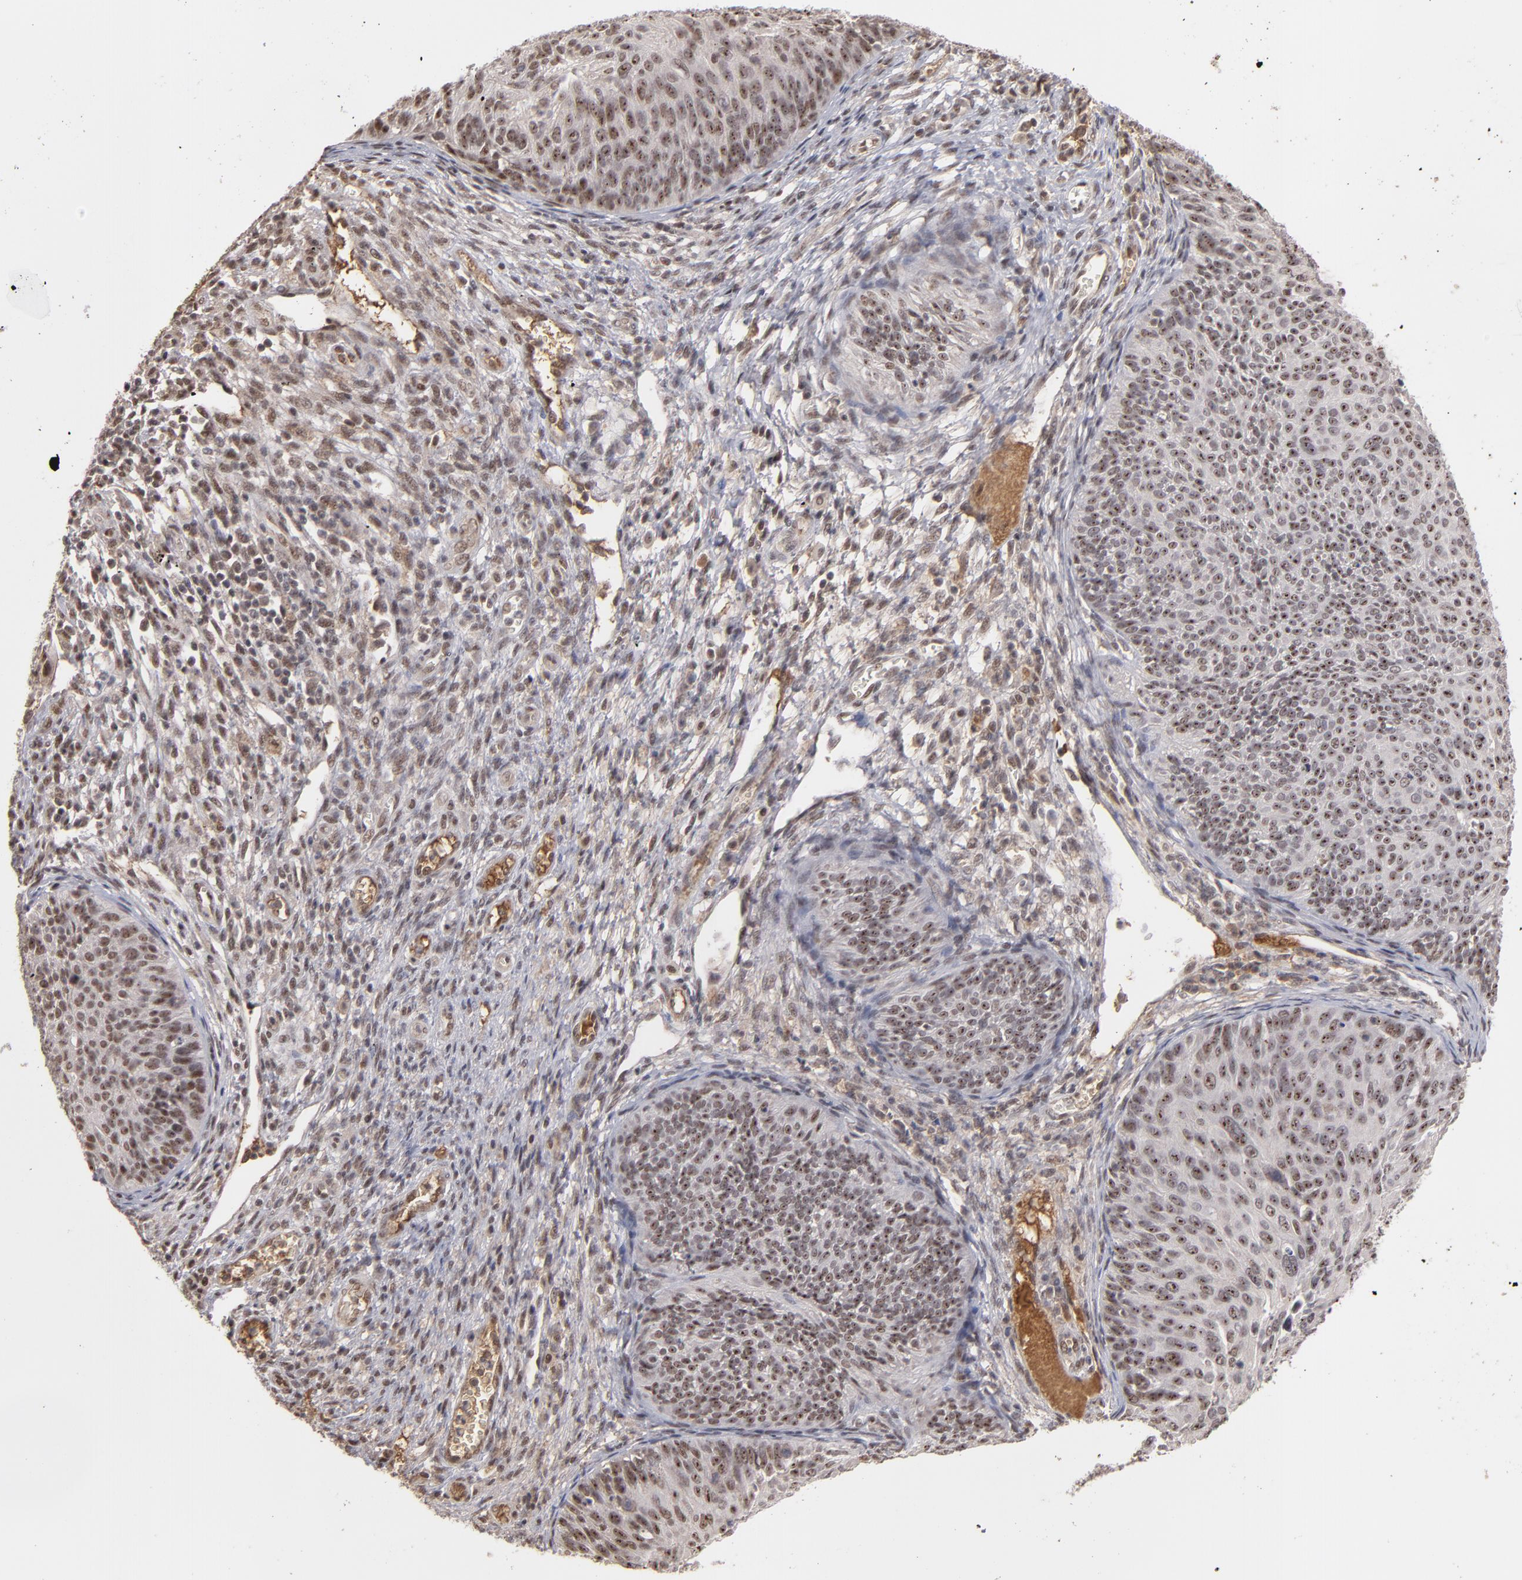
{"staining": {"intensity": "moderate", "quantity": ">75%", "location": "nuclear"}, "tissue": "cervical cancer", "cell_type": "Tumor cells", "image_type": "cancer", "snomed": [{"axis": "morphology", "description": "Squamous cell carcinoma, NOS"}, {"axis": "topography", "description": "Cervix"}], "caption": "Immunohistochemistry (IHC) of human cervical squamous cell carcinoma displays medium levels of moderate nuclear expression in about >75% of tumor cells.", "gene": "ZNF234", "patient": {"sex": "female", "age": 36}}